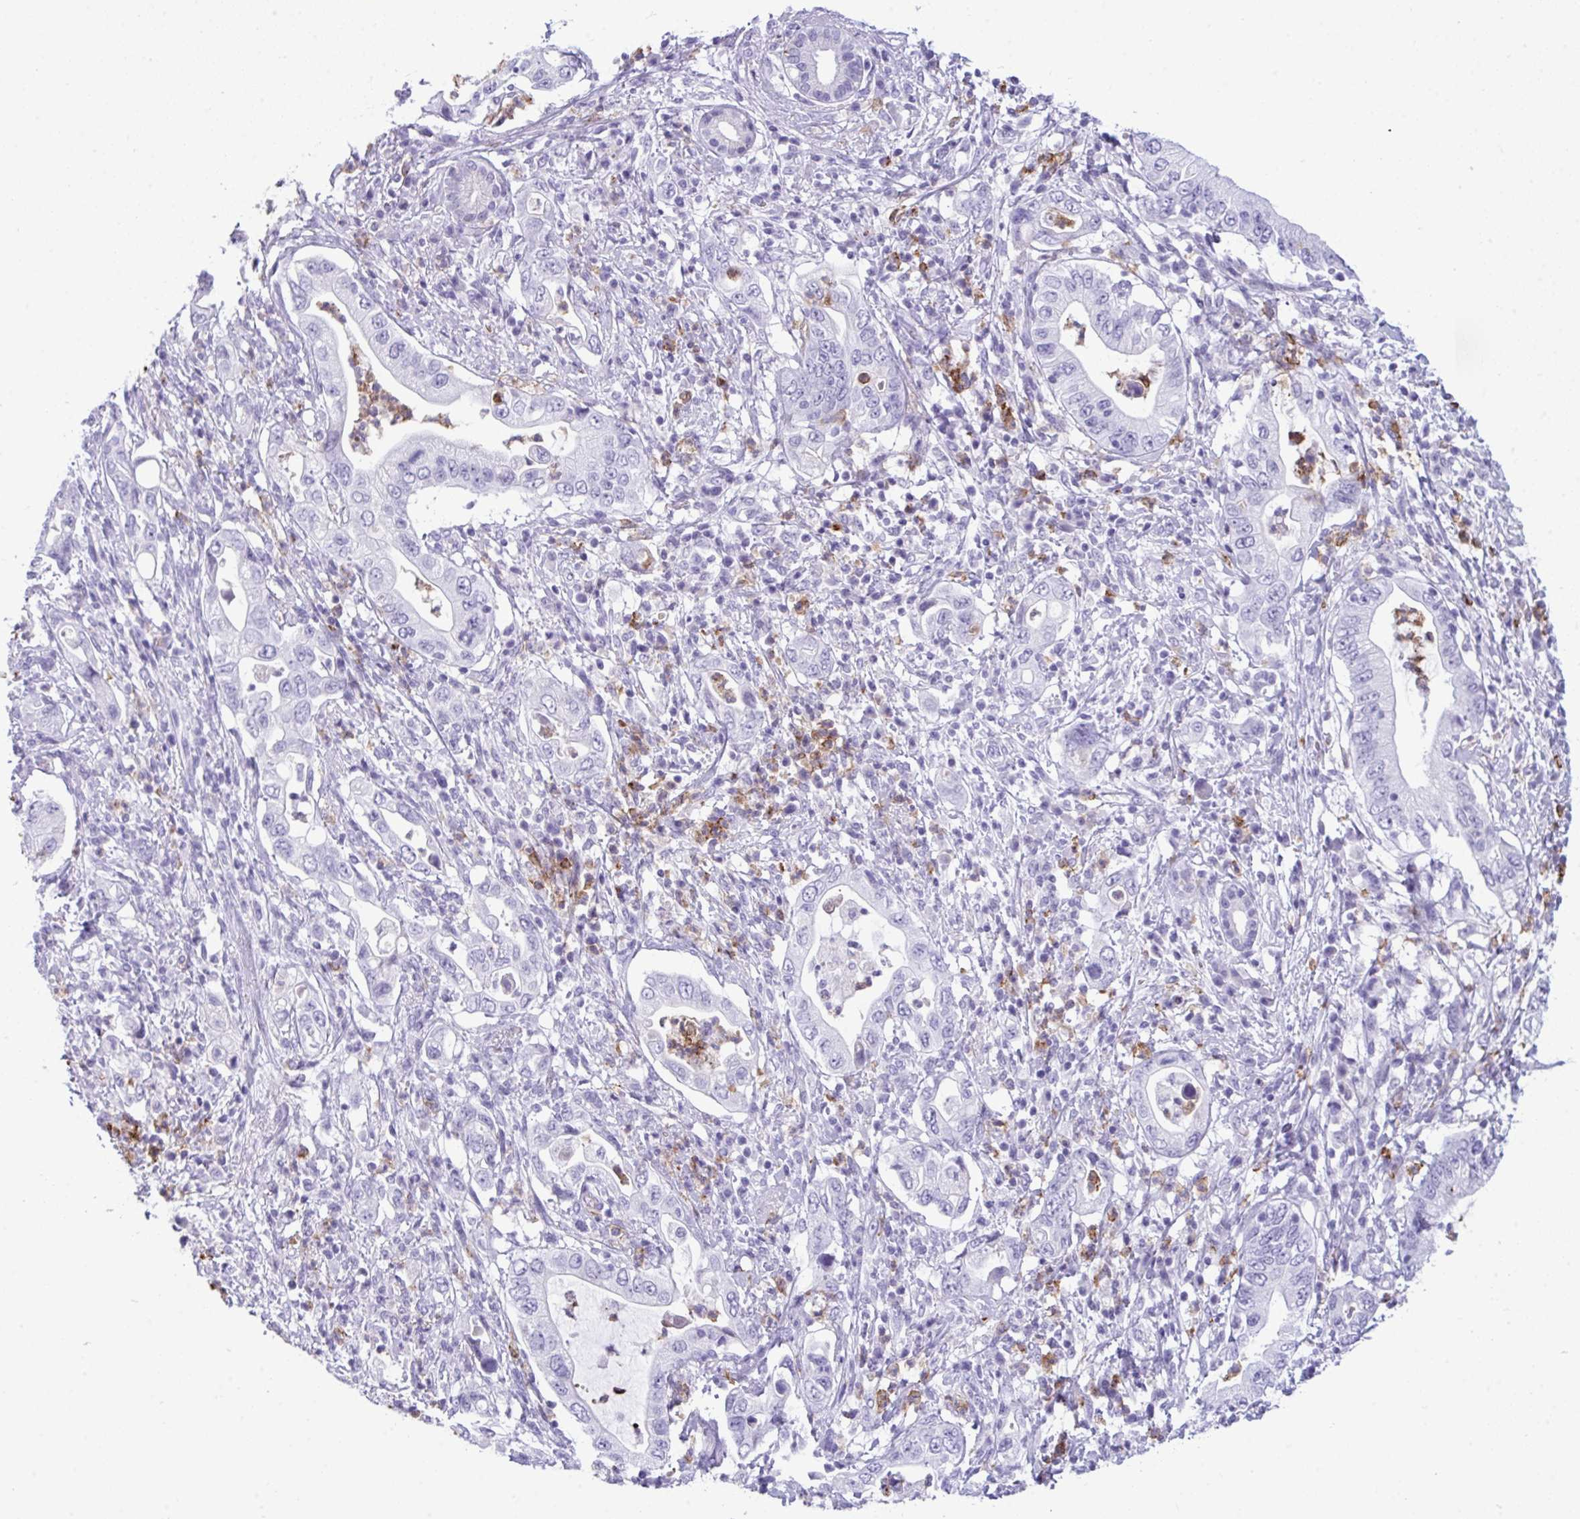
{"staining": {"intensity": "negative", "quantity": "none", "location": "none"}, "tissue": "pancreatic cancer", "cell_type": "Tumor cells", "image_type": "cancer", "snomed": [{"axis": "morphology", "description": "Adenocarcinoma, NOS"}, {"axis": "topography", "description": "Pancreas"}], "caption": "Tumor cells show no significant expression in pancreatic cancer.", "gene": "ARHGAP42", "patient": {"sex": "female", "age": 72}}